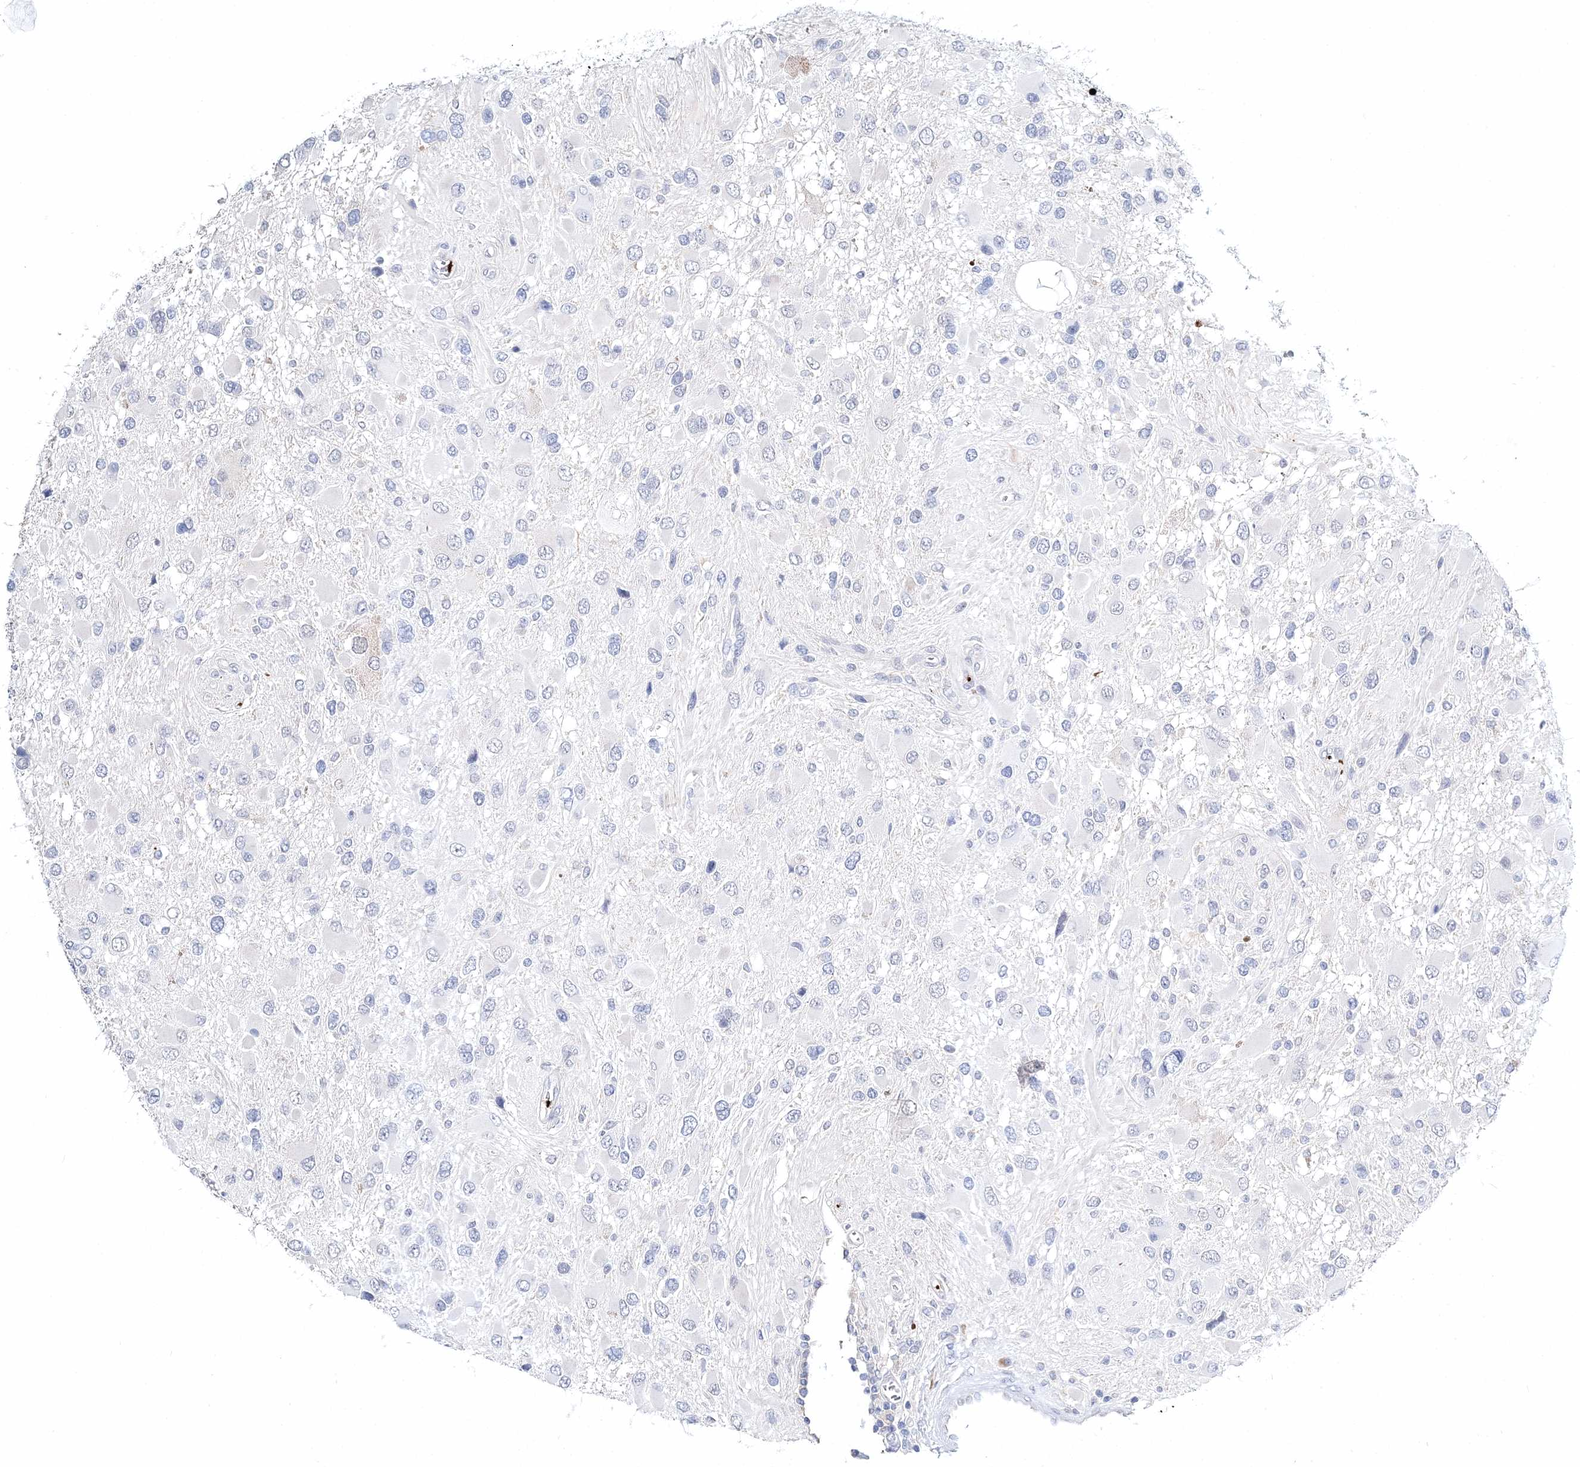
{"staining": {"intensity": "negative", "quantity": "none", "location": "none"}, "tissue": "glioma", "cell_type": "Tumor cells", "image_type": "cancer", "snomed": [{"axis": "morphology", "description": "Glioma, malignant, High grade"}, {"axis": "topography", "description": "Brain"}], "caption": "The immunohistochemistry (IHC) histopathology image has no significant staining in tumor cells of glioma tissue. Brightfield microscopy of immunohistochemistry stained with DAB (3,3'-diaminobenzidine) (brown) and hematoxylin (blue), captured at high magnification.", "gene": "MYOZ2", "patient": {"sex": "male", "age": 53}}